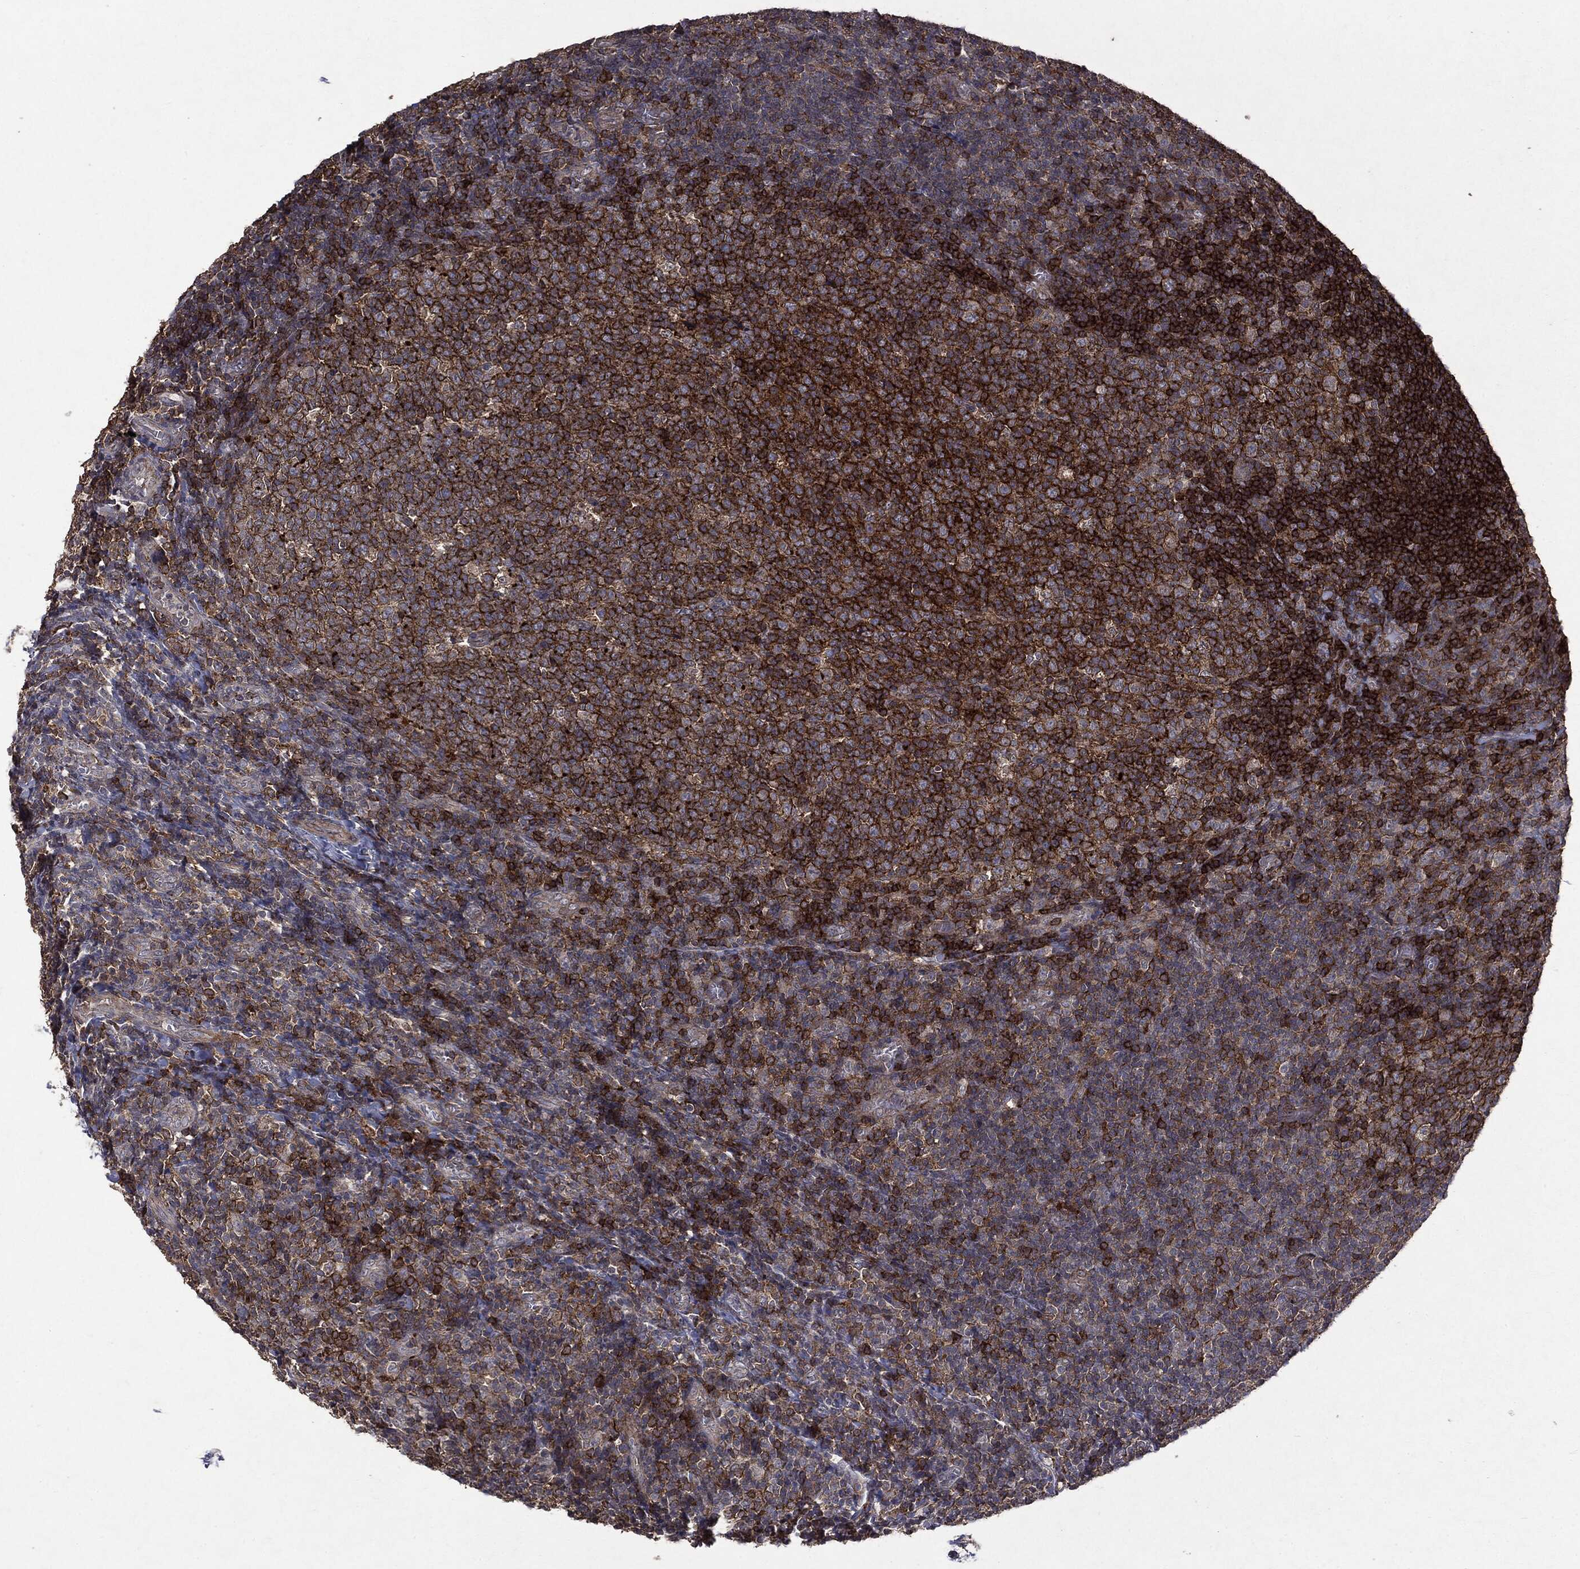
{"staining": {"intensity": "strong", "quantity": "25%-75%", "location": "cytoplasmic/membranous"}, "tissue": "tonsil", "cell_type": "Germinal center cells", "image_type": "normal", "snomed": [{"axis": "morphology", "description": "Normal tissue, NOS"}, {"axis": "topography", "description": "Tonsil"}], "caption": "Protein expression by immunohistochemistry demonstrates strong cytoplasmic/membranous expression in approximately 25%-75% of germinal center cells in benign tonsil. The staining was performed using DAB to visualize the protein expression in brown, while the nuclei were stained in blue with hematoxylin (Magnification: 20x).", "gene": "PTEN", "patient": {"sex": "female", "age": 5}}